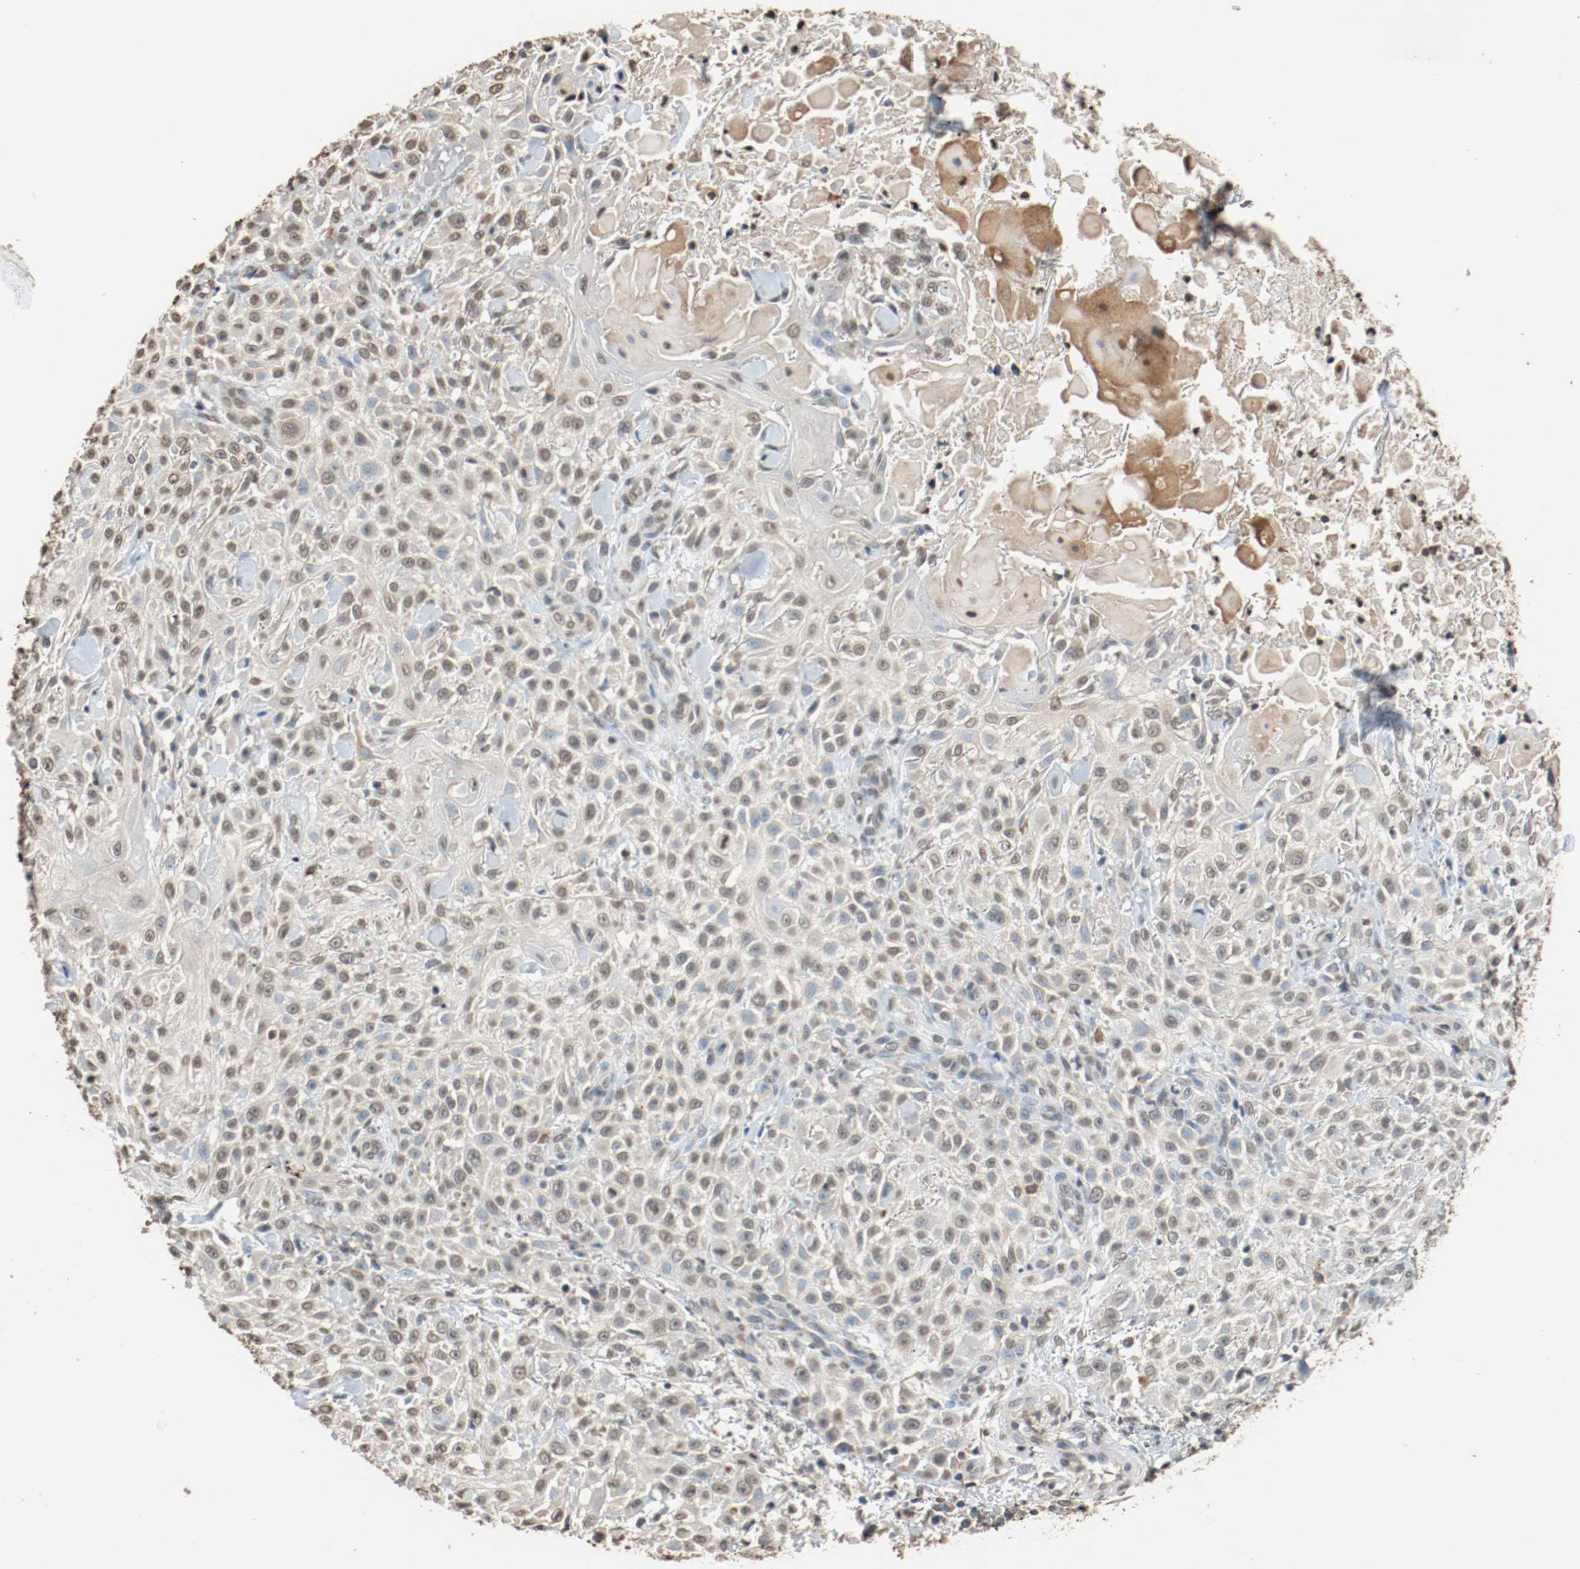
{"staining": {"intensity": "negative", "quantity": "none", "location": "none"}, "tissue": "skin cancer", "cell_type": "Tumor cells", "image_type": "cancer", "snomed": [{"axis": "morphology", "description": "Squamous cell carcinoma, NOS"}, {"axis": "topography", "description": "Skin"}], "caption": "An image of skin squamous cell carcinoma stained for a protein shows no brown staining in tumor cells.", "gene": "RTN4", "patient": {"sex": "female", "age": 42}}